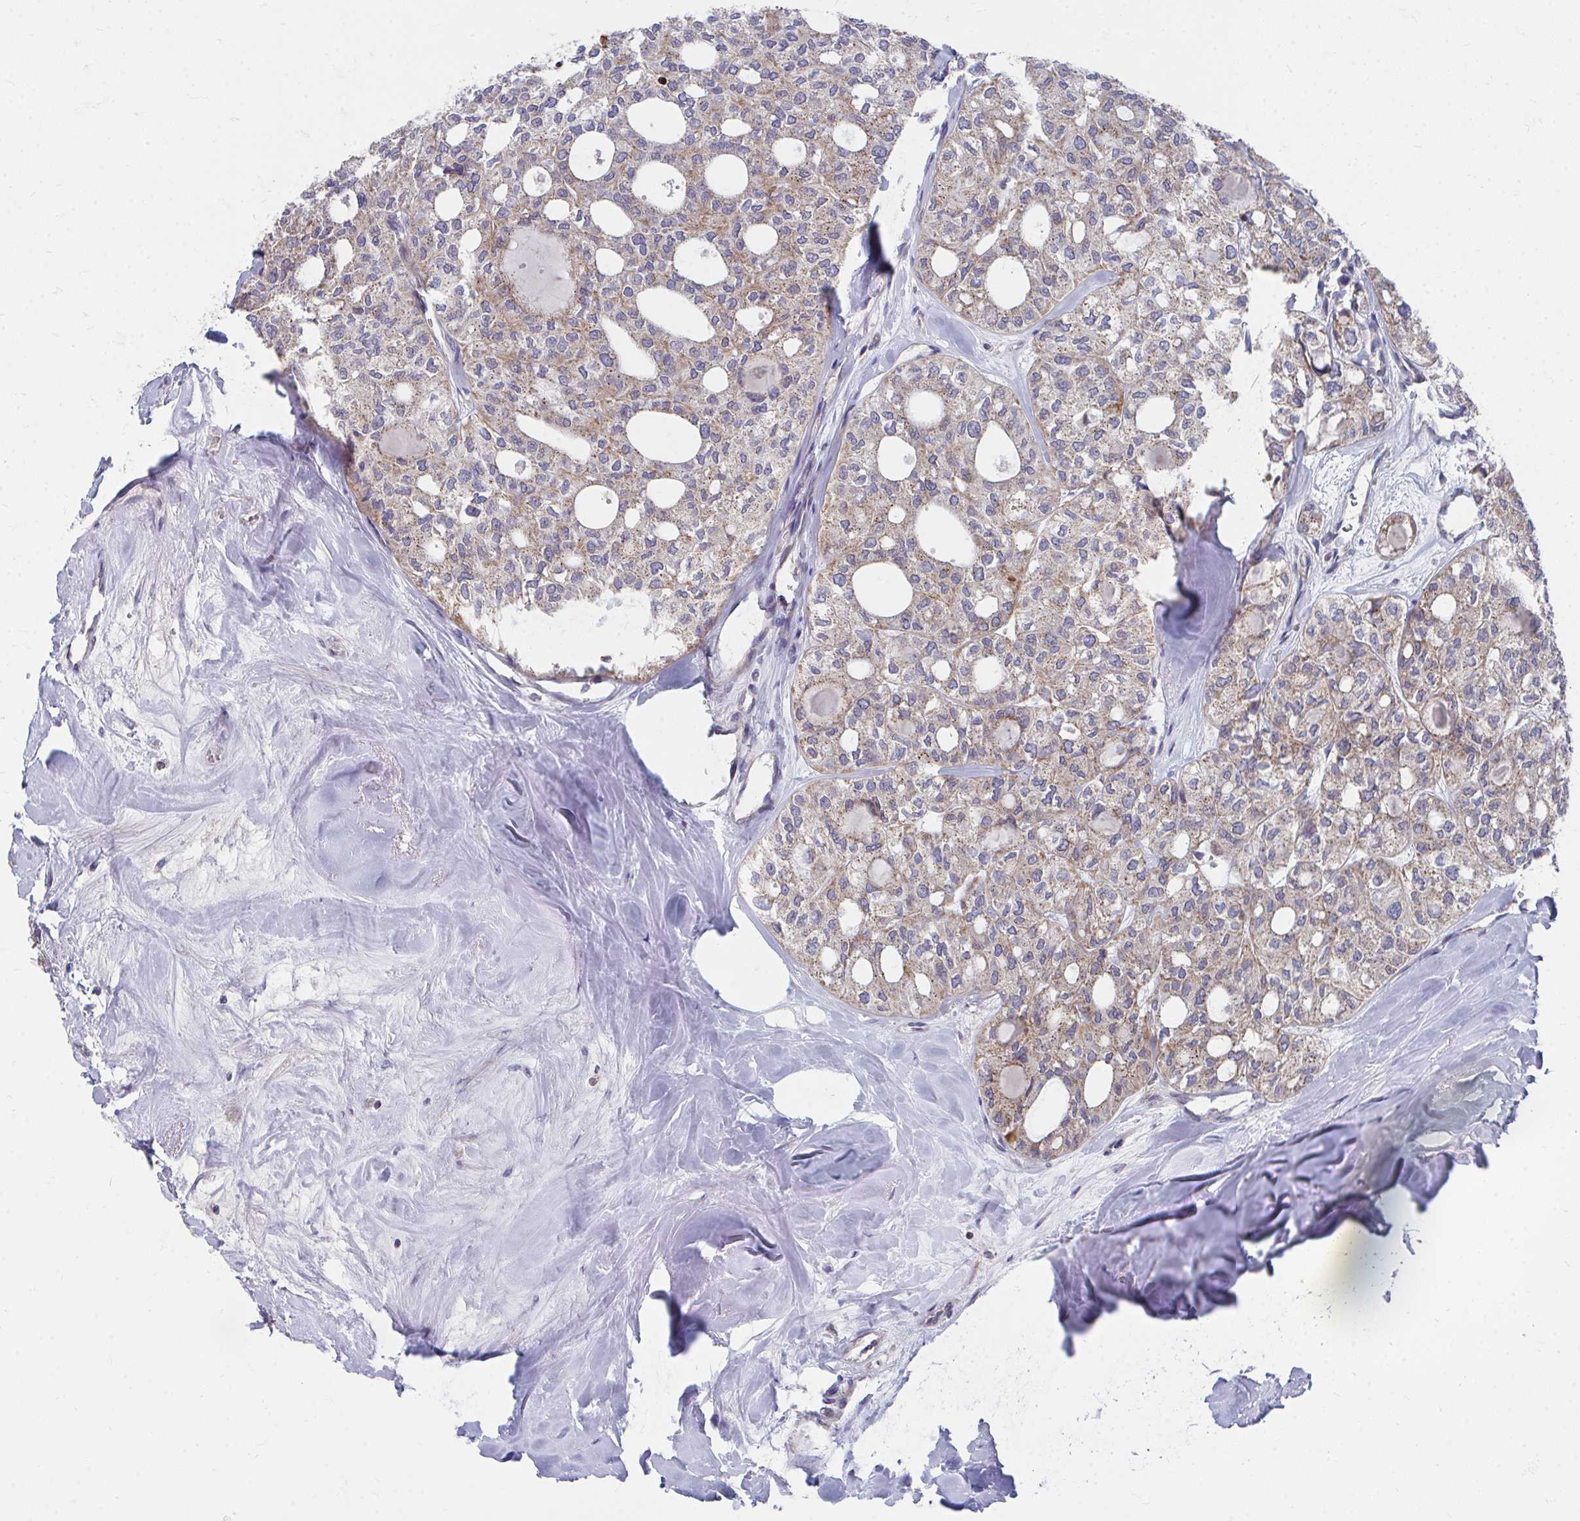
{"staining": {"intensity": "weak", "quantity": ">75%", "location": "cytoplasmic/membranous"}, "tissue": "thyroid cancer", "cell_type": "Tumor cells", "image_type": "cancer", "snomed": [{"axis": "morphology", "description": "Follicular adenoma carcinoma, NOS"}, {"axis": "topography", "description": "Thyroid gland"}], "caption": "Protein staining of thyroid follicular adenoma carcinoma tissue demonstrates weak cytoplasmic/membranous staining in approximately >75% of tumor cells.", "gene": "PEX3", "patient": {"sex": "male", "age": 75}}